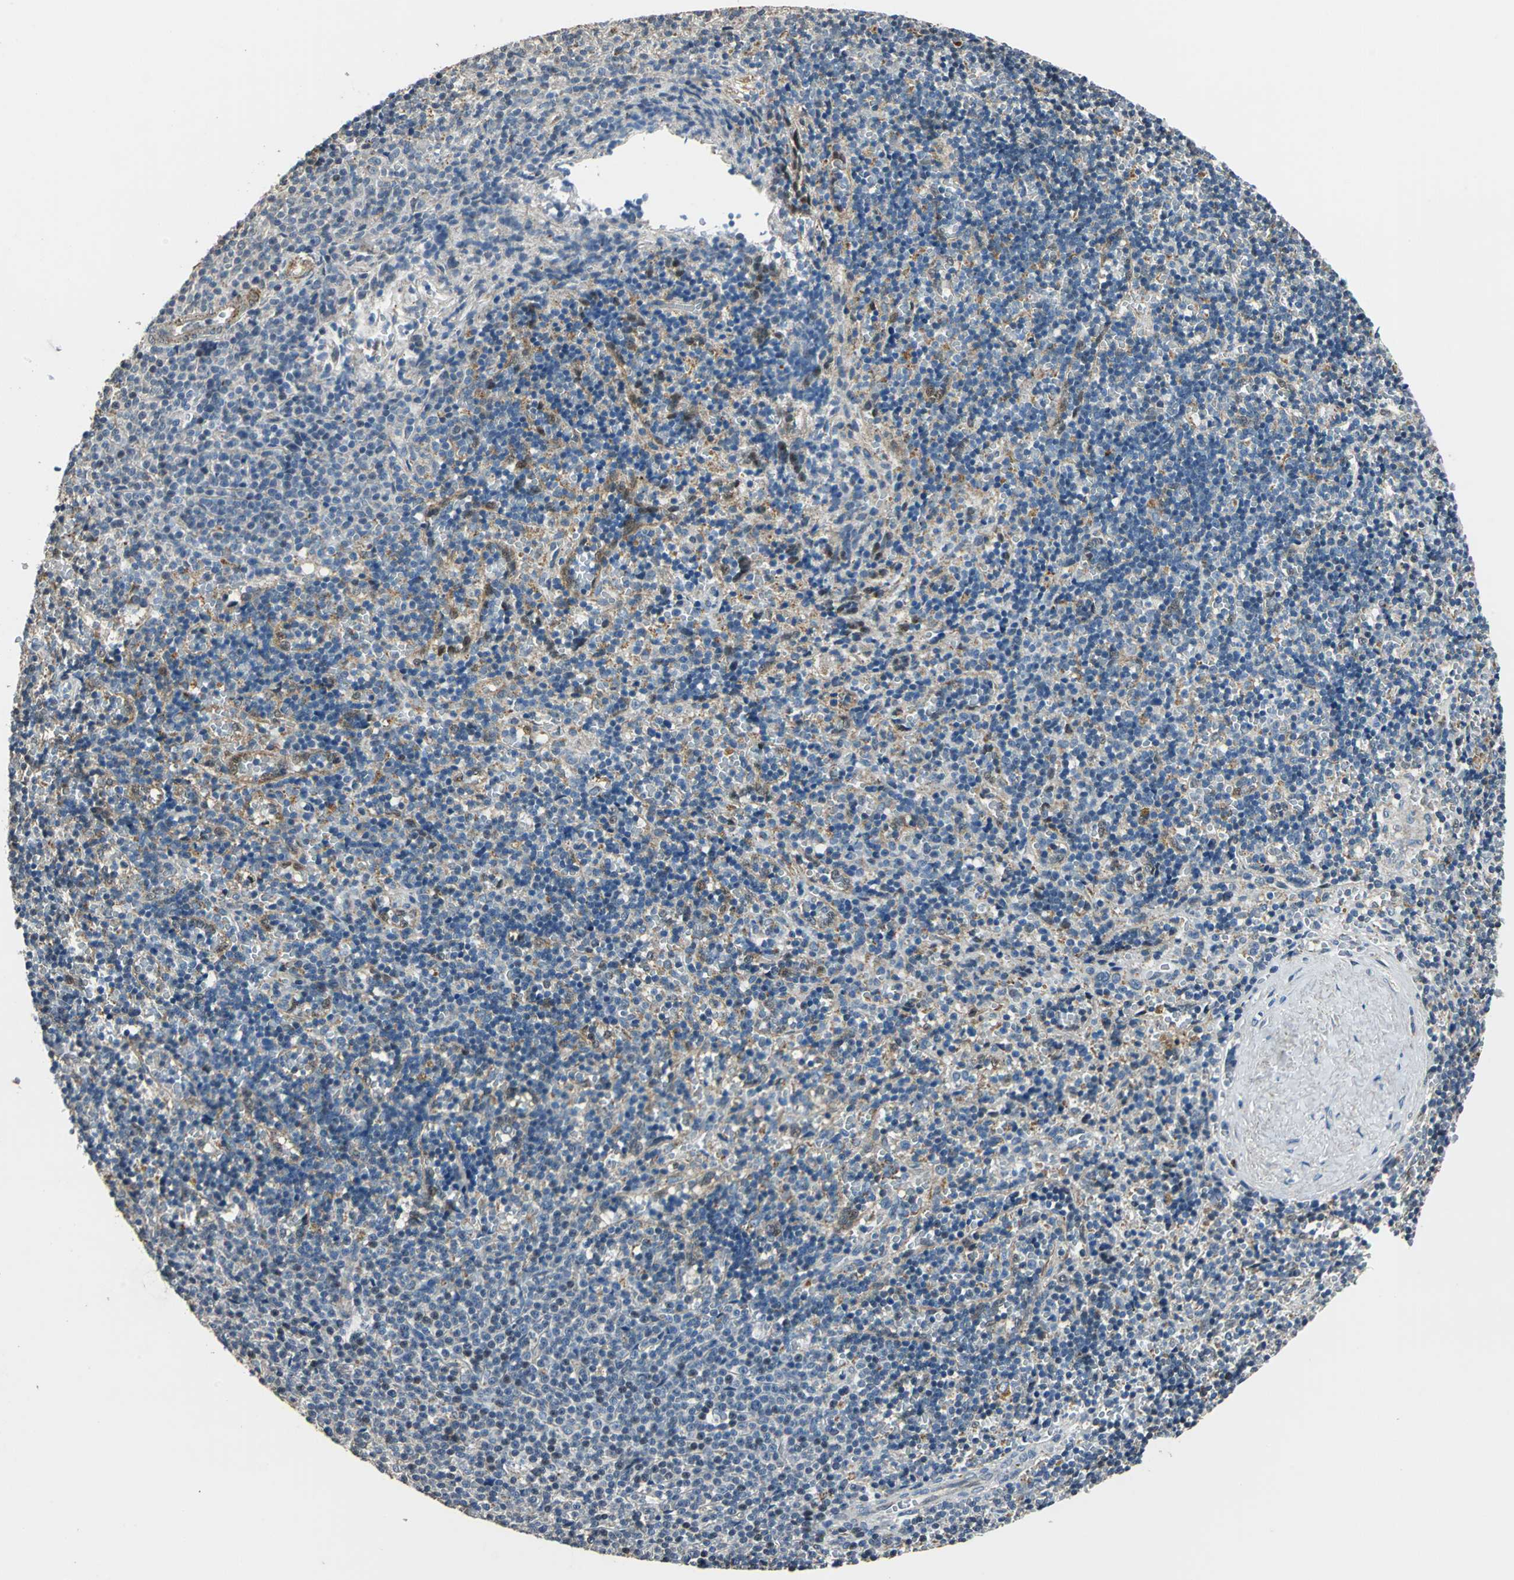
{"staining": {"intensity": "negative", "quantity": "none", "location": "none"}, "tissue": "lymphoma", "cell_type": "Tumor cells", "image_type": "cancer", "snomed": [{"axis": "morphology", "description": "Malignant lymphoma, non-Hodgkin's type, Low grade"}, {"axis": "topography", "description": "Spleen"}], "caption": "Immunohistochemistry (IHC) of lymphoma exhibits no staining in tumor cells.", "gene": "DNAJB4", "patient": {"sex": "male", "age": 60}}